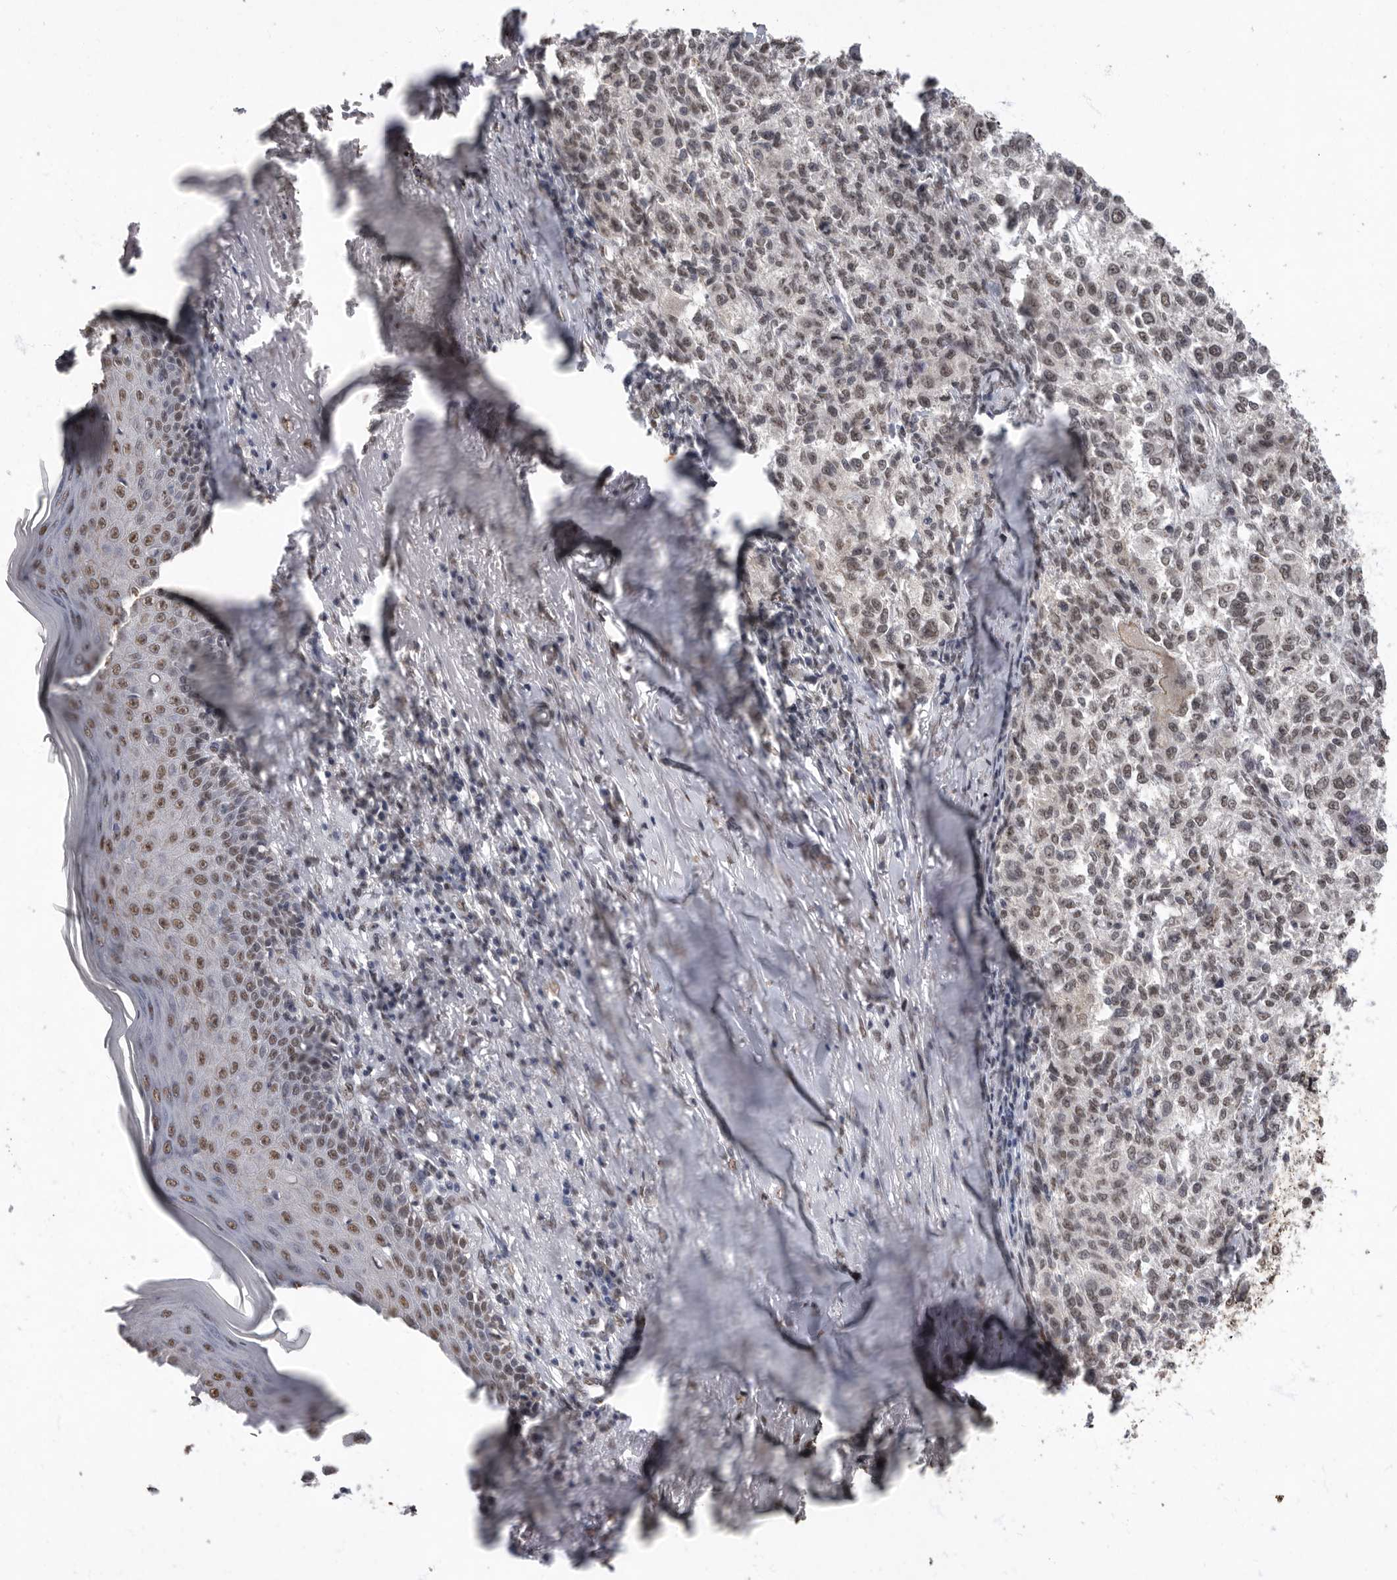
{"staining": {"intensity": "moderate", "quantity": ">75%", "location": "nuclear"}, "tissue": "melanoma", "cell_type": "Tumor cells", "image_type": "cancer", "snomed": [{"axis": "morphology", "description": "Necrosis, NOS"}, {"axis": "morphology", "description": "Malignant melanoma, NOS"}, {"axis": "topography", "description": "Skin"}], "caption": "This is a micrograph of IHC staining of melanoma, which shows moderate staining in the nuclear of tumor cells.", "gene": "NBL1", "patient": {"sex": "female", "age": 87}}